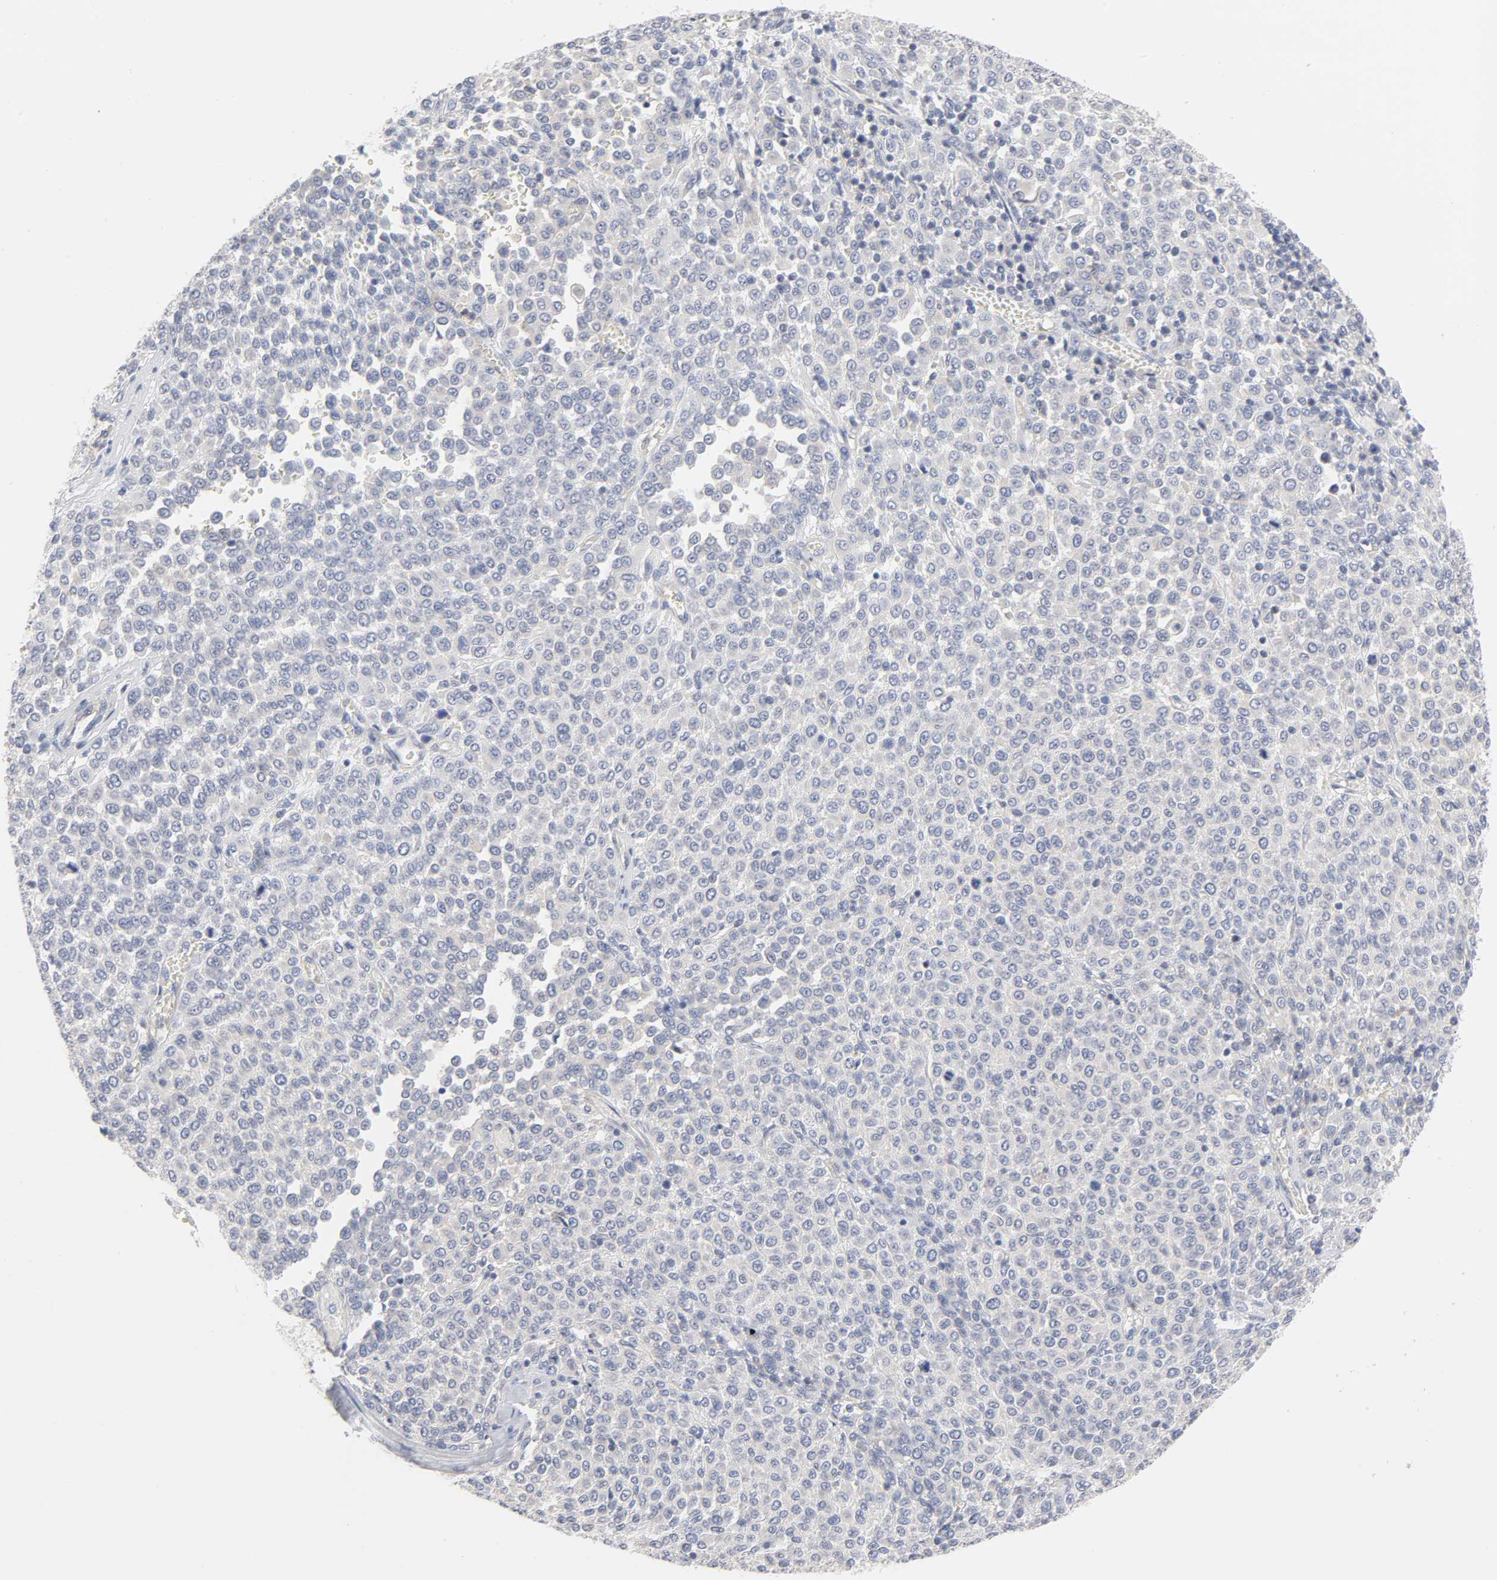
{"staining": {"intensity": "negative", "quantity": "none", "location": "none"}, "tissue": "melanoma", "cell_type": "Tumor cells", "image_type": "cancer", "snomed": [{"axis": "morphology", "description": "Malignant melanoma, Metastatic site"}, {"axis": "topography", "description": "Pancreas"}], "caption": "Tumor cells show no significant positivity in melanoma. (DAB immunohistochemistry visualized using brightfield microscopy, high magnification).", "gene": "ROCK1", "patient": {"sex": "female", "age": 30}}